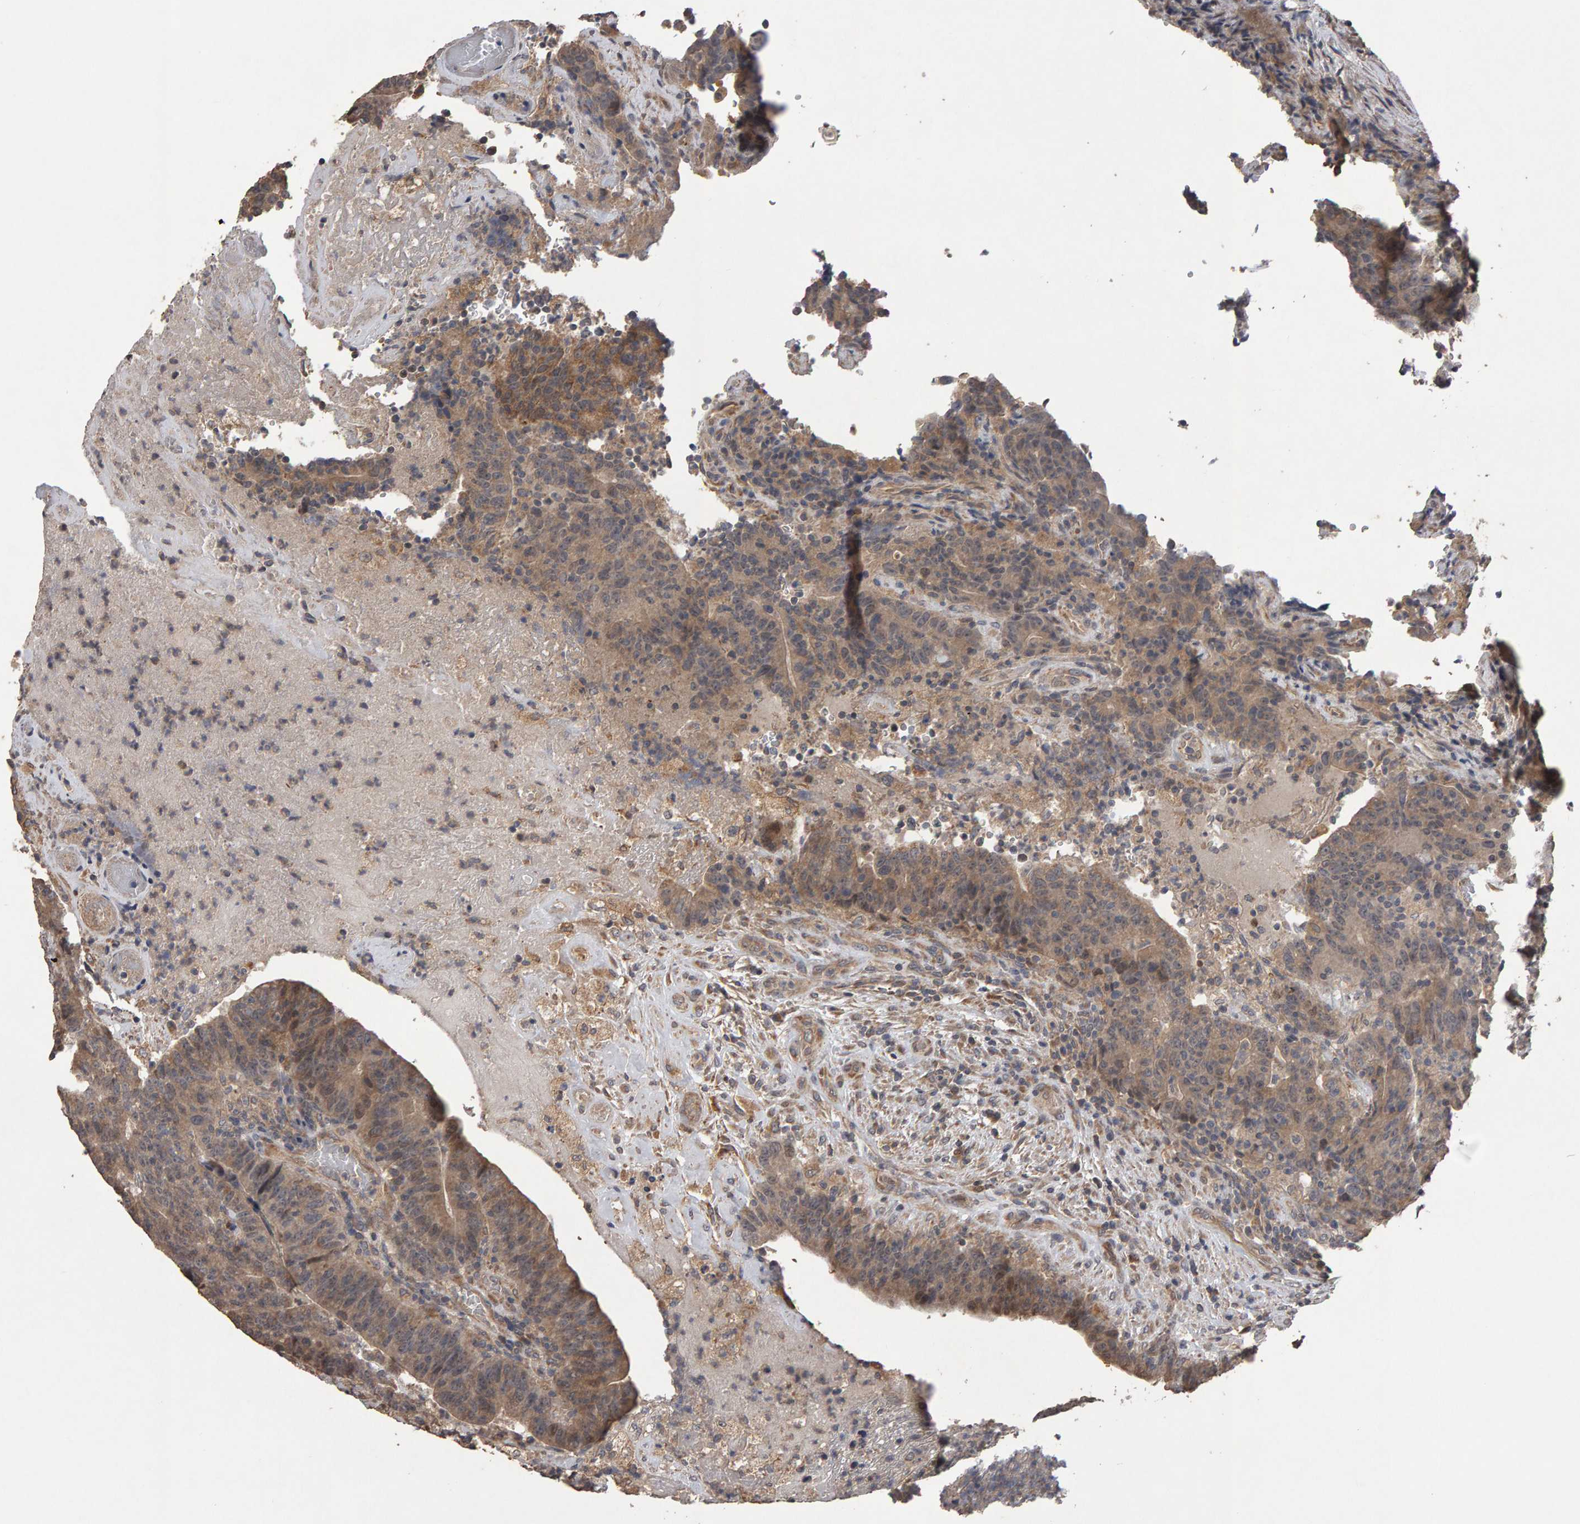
{"staining": {"intensity": "moderate", "quantity": ">75%", "location": "cytoplasmic/membranous"}, "tissue": "colorectal cancer", "cell_type": "Tumor cells", "image_type": "cancer", "snomed": [{"axis": "morphology", "description": "Normal tissue, NOS"}, {"axis": "morphology", "description": "Adenocarcinoma, NOS"}, {"axis": "topography", "description": "Colon"}], "caption": "Protein staining by immunohistochemistry (IHC) demonstrates moderate cytoplasmic/membranous expression in about >75% of tumor cells in colorectal cancer. The staining is performed using DAB (3,3'-diaminobenzidine) brown chromogen to label protein expression. The nuclei are counter-stained blue using hematoxylin.", "gene": "COASY", "patient": {"sex": "female", "age": 75}}